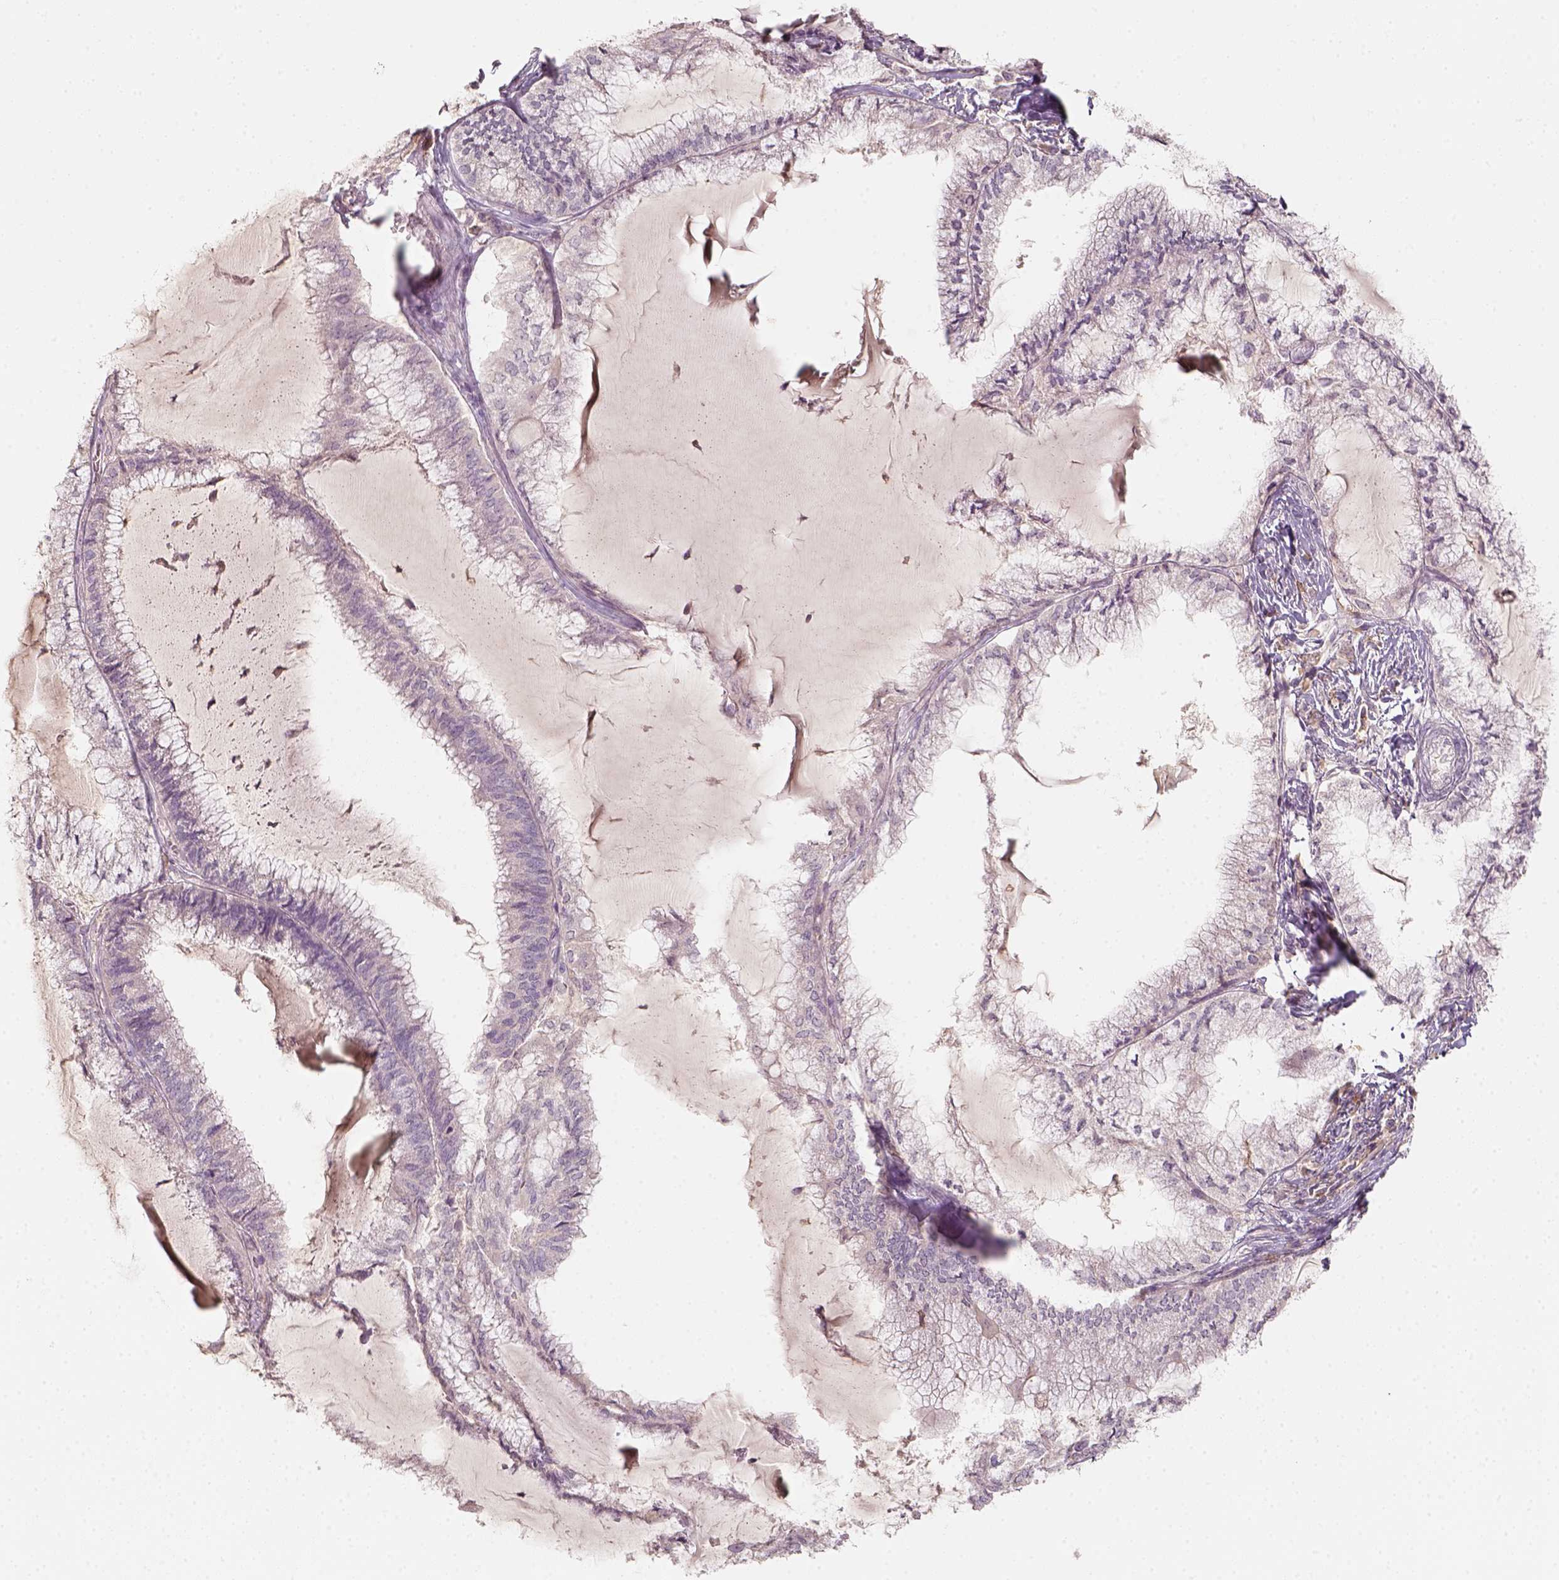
{"staining": {"intensity": "weak", "quantity": "<25%", "location": "cytoplasmic/membranous"}, "tissue": "endometrial cancer", "cell_type": "Tumor cells", "image_type": "cancer", "snomed": [{"axis": "morphology", "description": "Carcinoma, NOS"}, {"axis": "topography", "description": "Endometrium"}], "caption": "The photomicrograph reveals no significant expression in tumor cells of endometrial cancer.", "gene": "AQP9", "patient": {"sex": "female", "age": 62}}